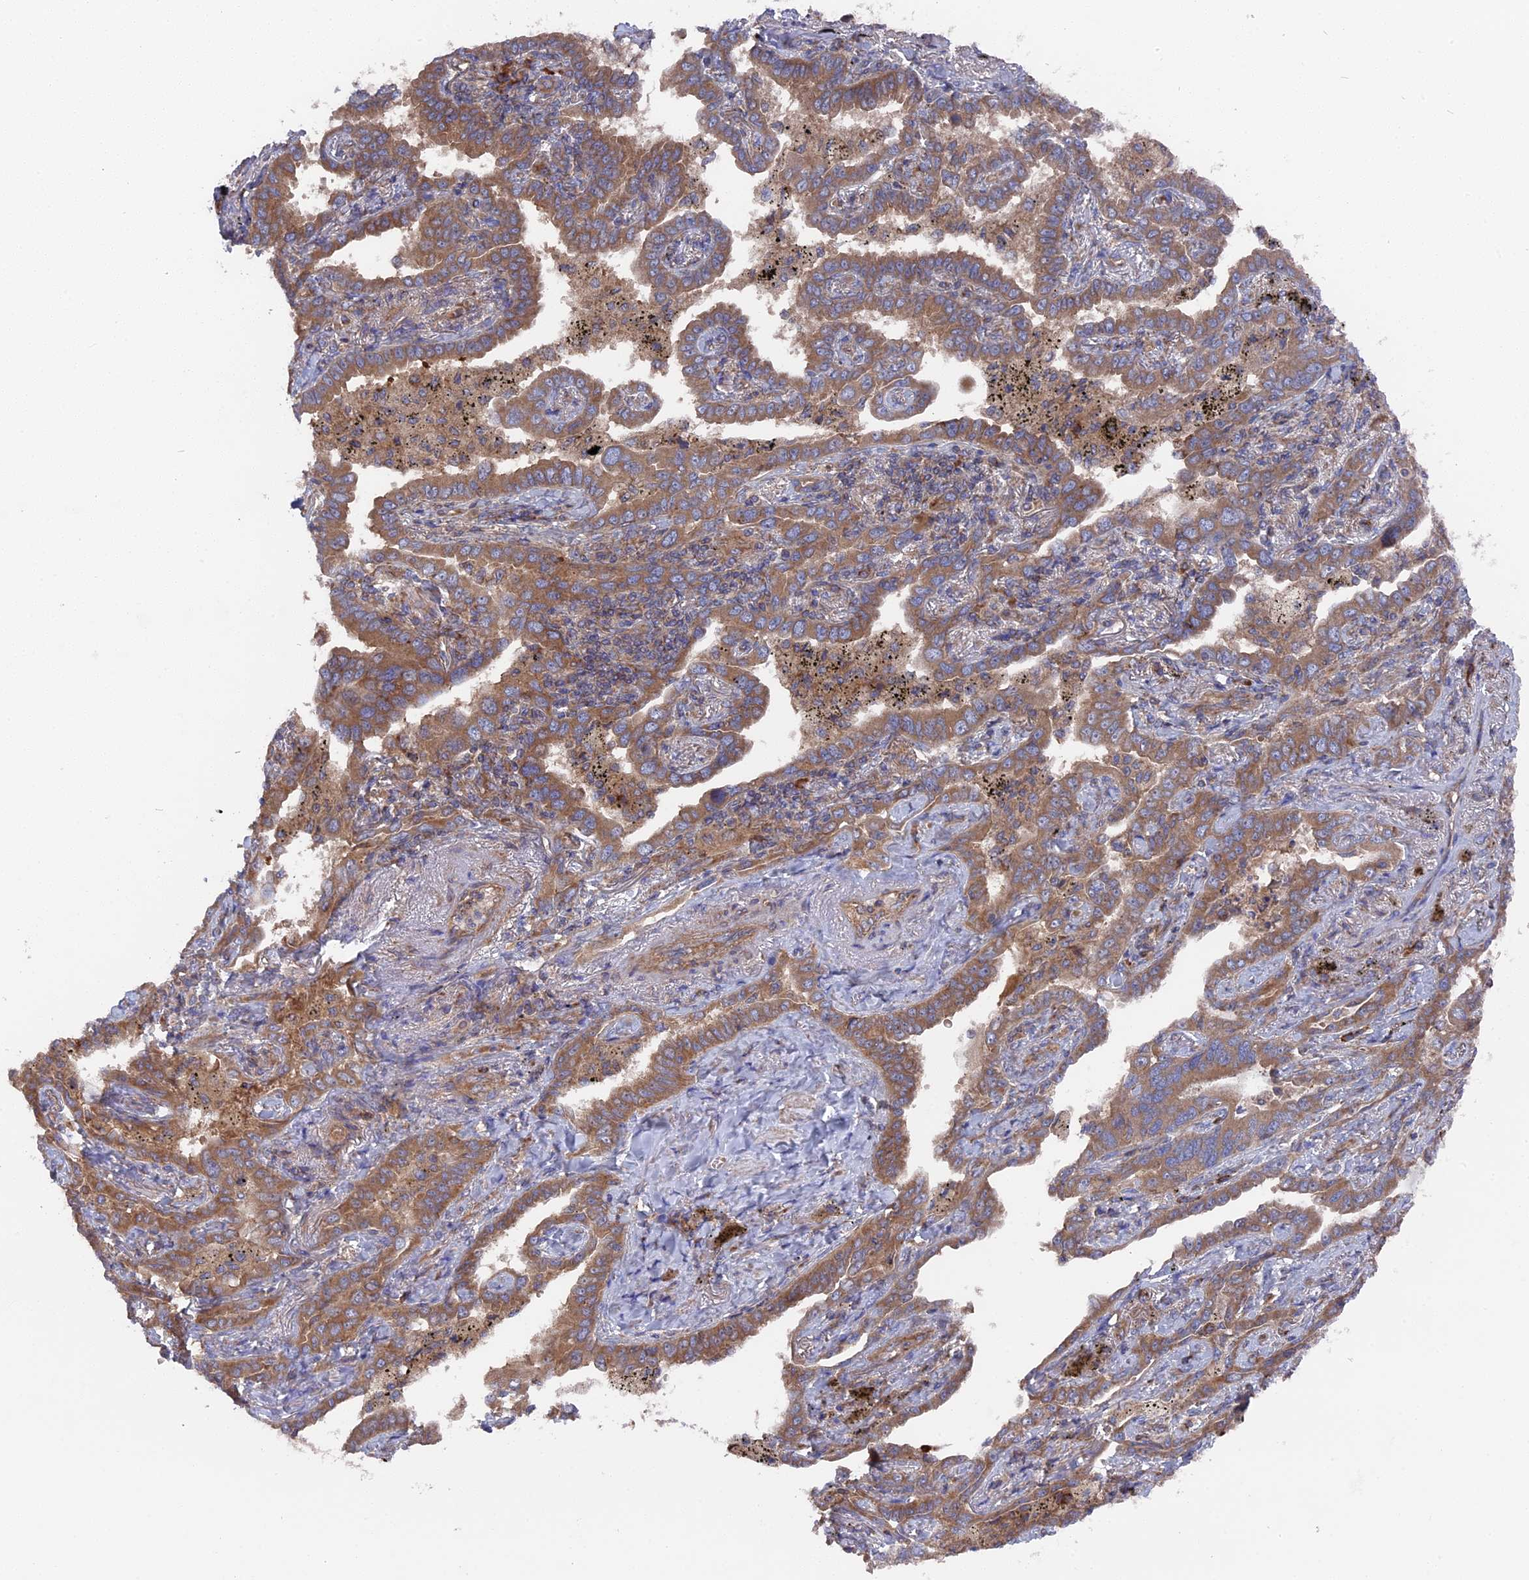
{"staining": {"intensity": "moderate", "quantity": ">75%", "location": "cytoplasmic/membranous"}, "tissue": "lung cancer", "cell_type": "Tumor cells", "image_type": "cancer", "snomed": [{"axis": "morphology", "description": "Adenocarcinoma, NOS"}, {"axis": "topography", "description": "Lung"}], "caption": "A medium amount of moderate cytoplasmic/membranous expression is identified in approximately >75% of tumor cells in lung adenocarcinoma tissue.", "gene": "TELO2", "patient": {"sex": "male", "age": 67}}